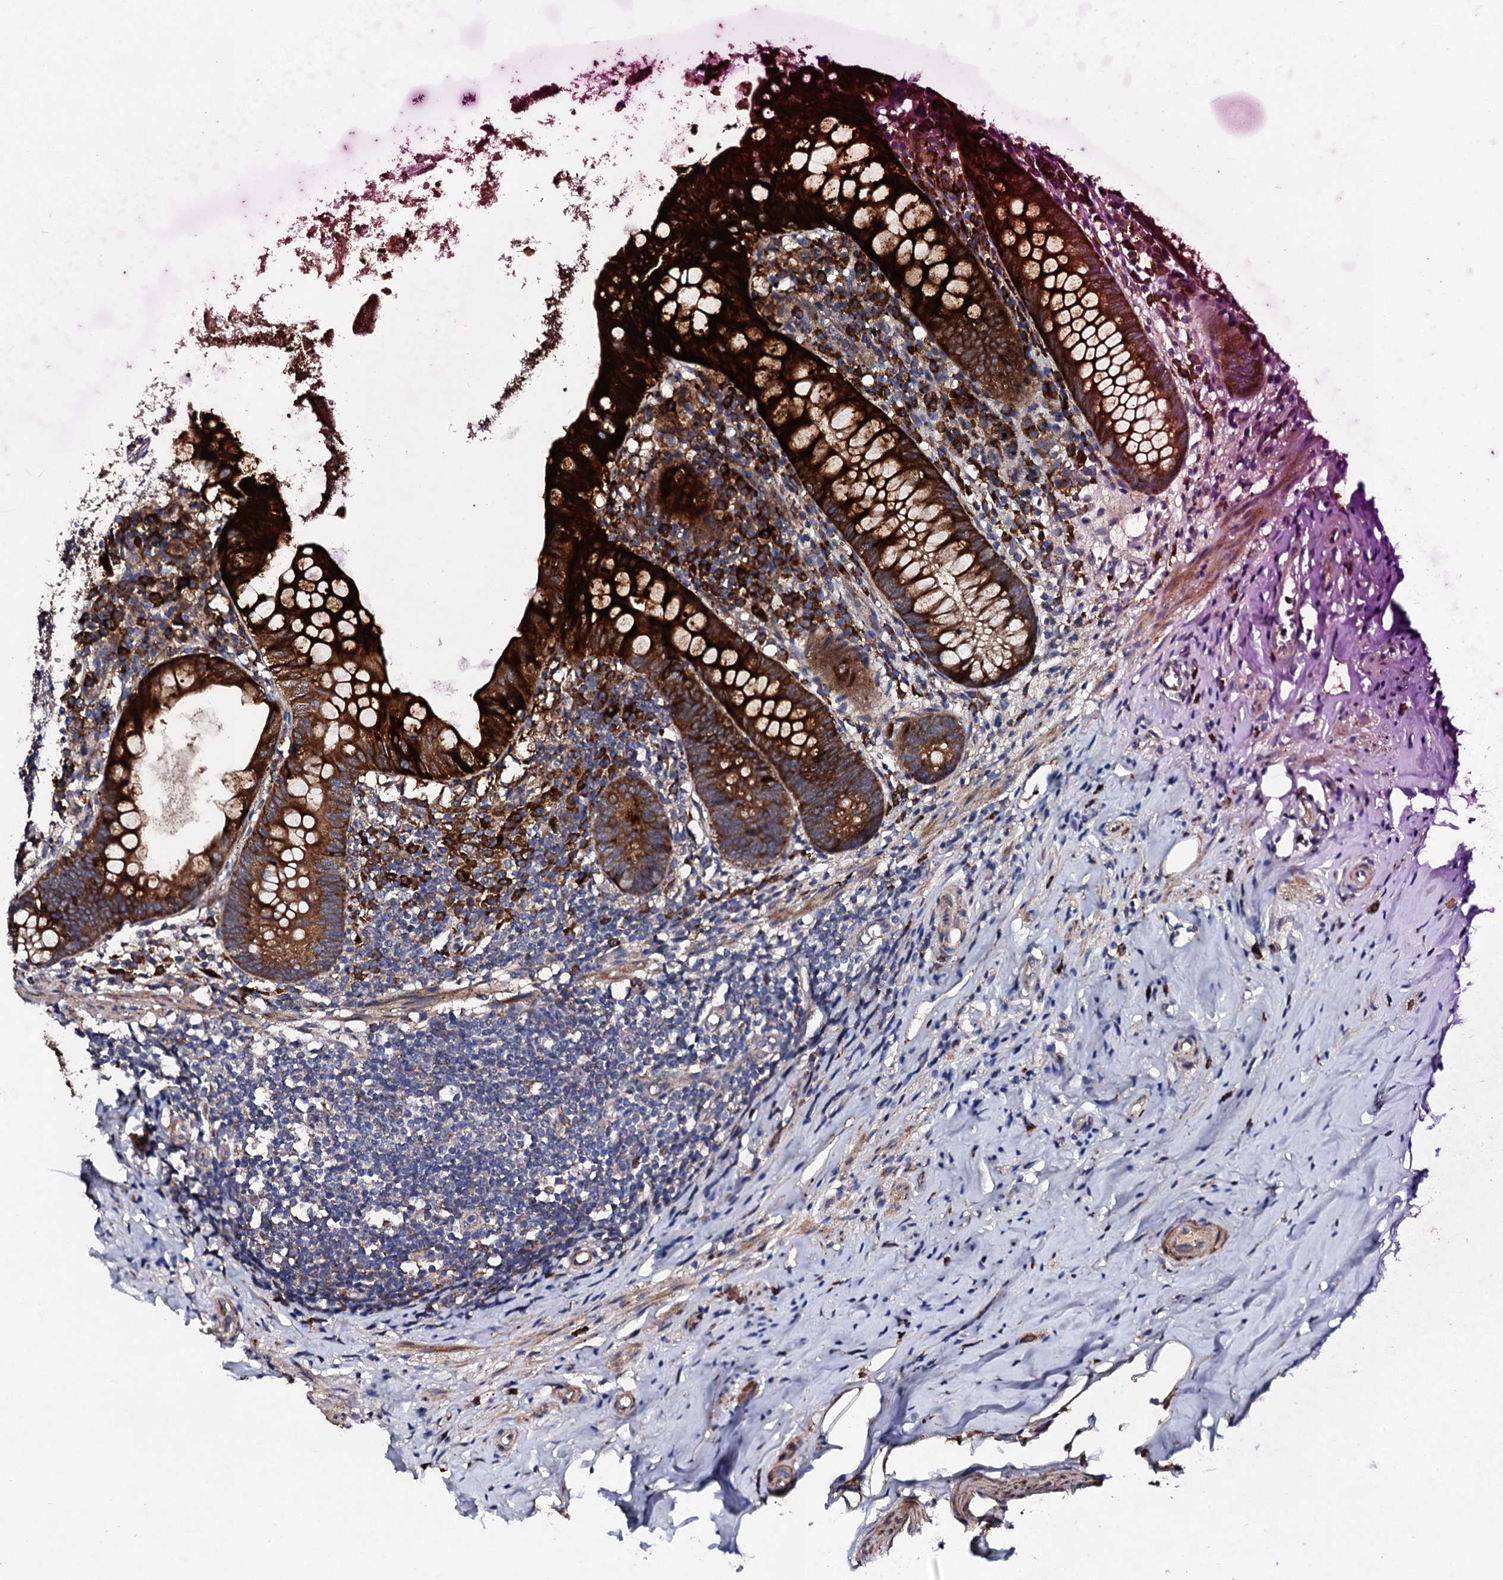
{"staining": {"intensity": "strong", "quantity": ">75%", "location": "cytoplasmic/membranous"}, "tissue": "appendix", "cell_type": "Glandular cells", "image_type": "normal", "snomed": [{"axis": "morphology", "description": "Normal tissue, NOS"}, {"axis": "topography", "description": "Appendix"}], "caption": "Immunohistochemistry (IHC) histopathology image of benign human appendix stained for a protein (brown), which displays high levels of strong cytoplasmic/membranous expression in approximately >75% of glandular cells.", "gene": "LIPT2", "patient": {"sex": "female", "age": 51}}